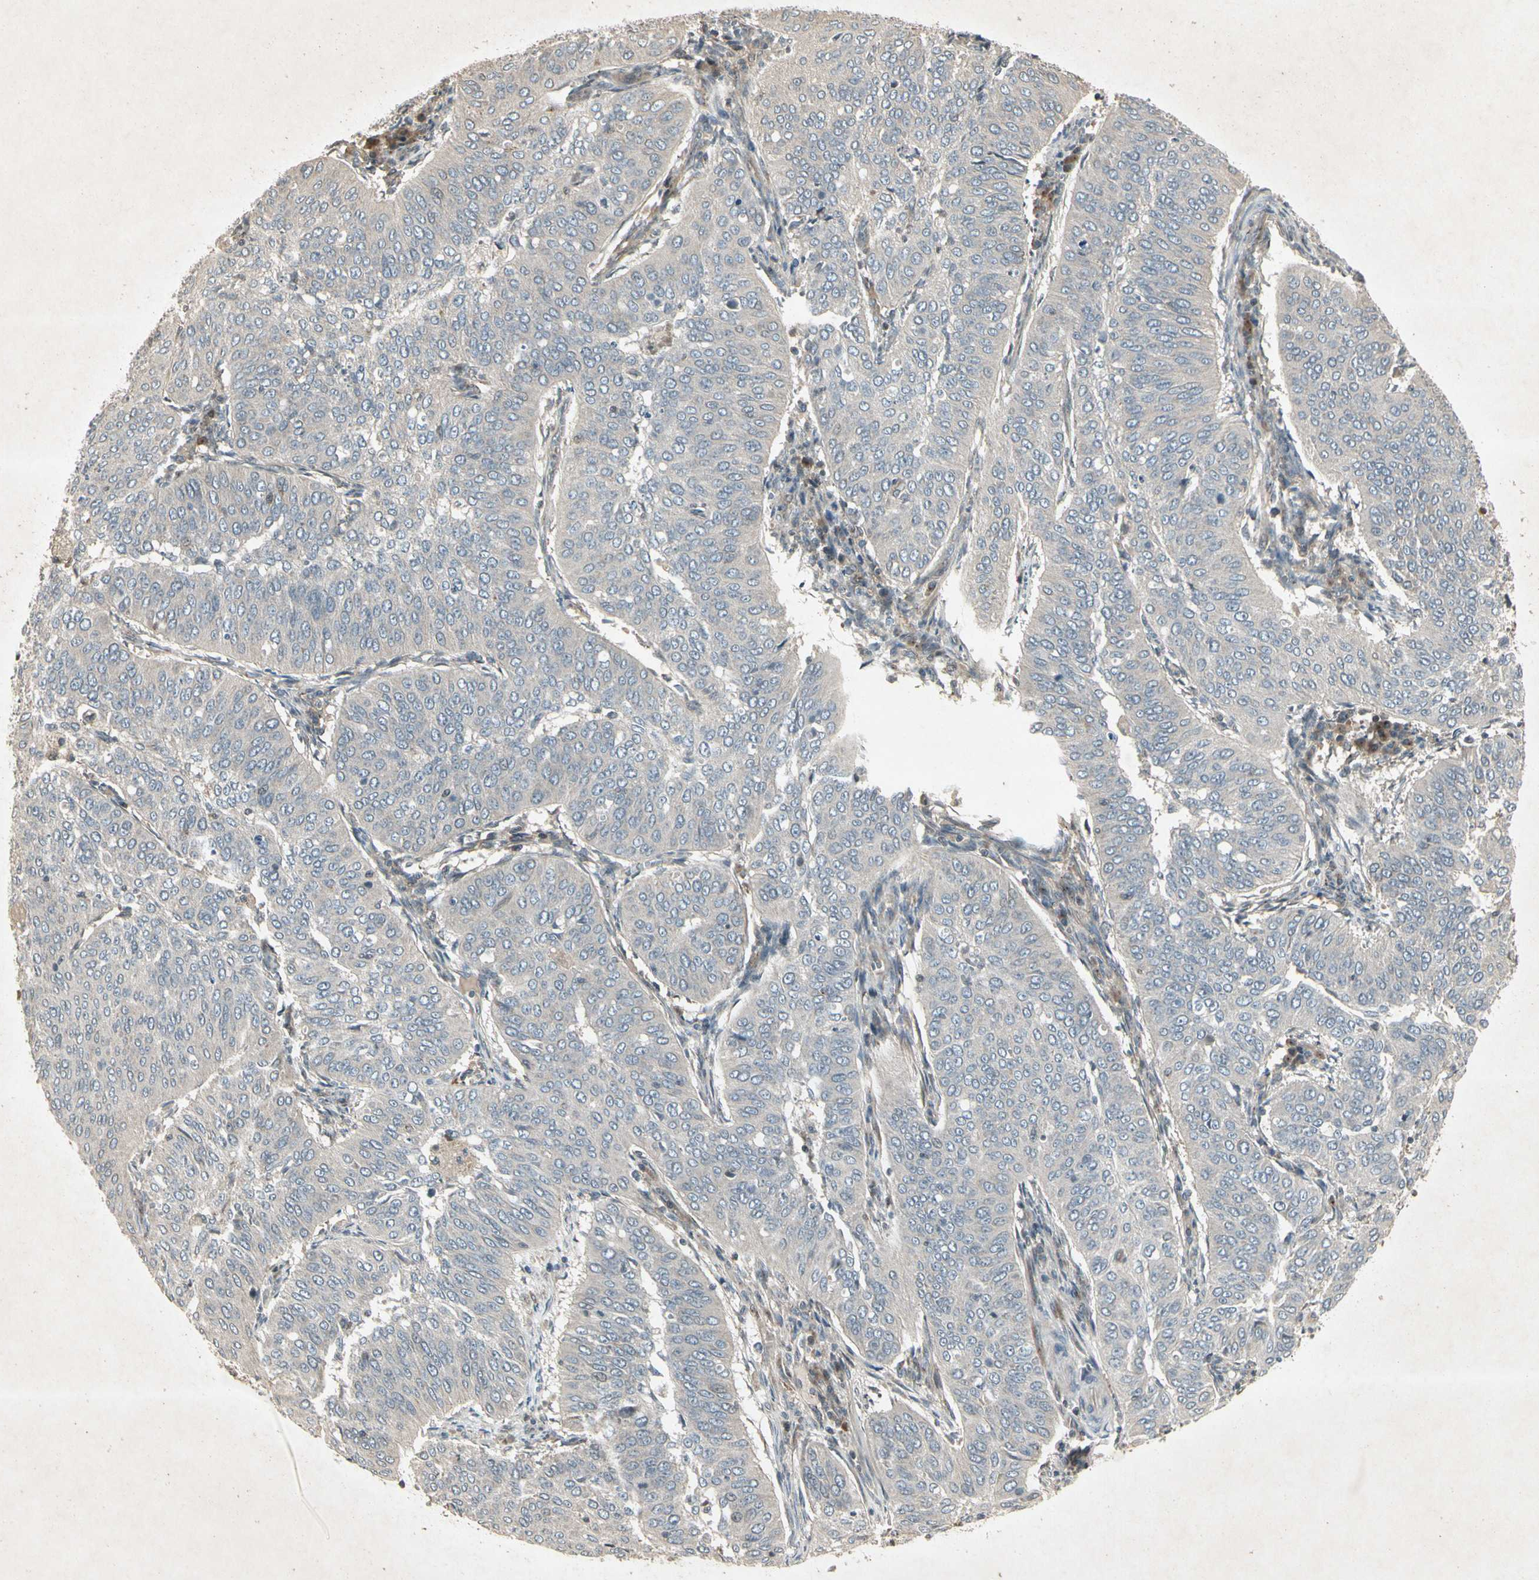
{"staining": {"intensity": "negative", "quantity": "none", "location": "none"}, "tissue": "cervical cancer", "cell_type": "Tumor cells", "image_type": "cancer", "snomed": [{"axis": "morphology", "description": "Normal tissue, NOS"}, {"axis": "morphology", "description": "Squamous cell carcinoma, NOS"}, {"axis": "topography", "description": "Cervix"}], "caption": "A high-resolution photomicrograph shows IHC staining of squamous cell carcinoma (cervical), which reveals no significant positivity in tumor cells.", "gene": "TEK", "patient": {"sex": "female", "age": 39}}